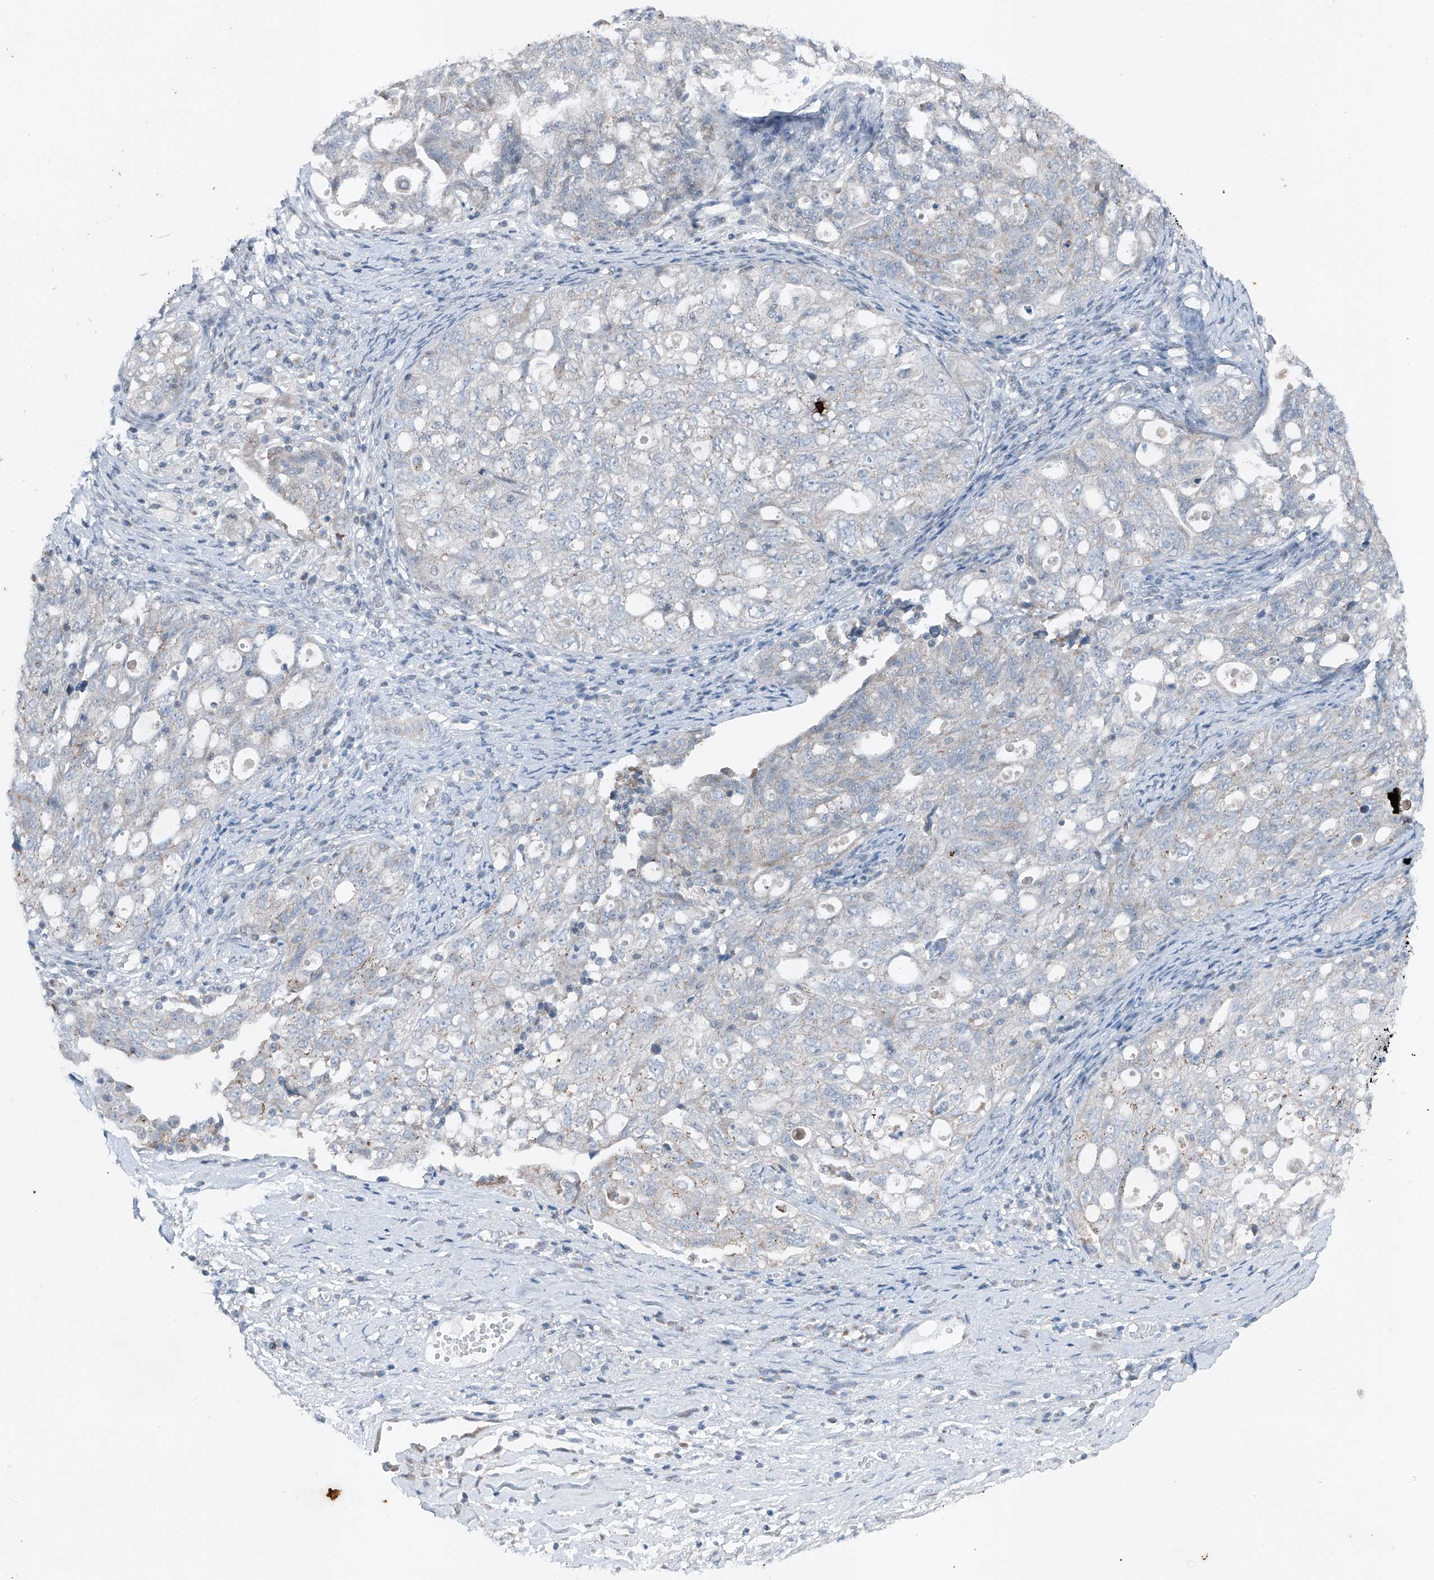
{"staining": {"intensity": "weak", "quantity": "<25%", "location": "cytoplasmic/membranous"}, "tissue": "ovarian cancer", "cell_type": "Tumor cells", "image_type": "cancer", "snomed": [{"axis": "morphology", "description": "Carcinoma, NOS"}, {"axis": "morphology", "description": "Cystadenocarcinoma, serous, NOS"}, {"axis": "topography", "description": "Ovary"}], "caption": "High magnification brightfield microscopy of carcinoma (ovarian) stained with DAB (brown) and counterstained with hematoxylin (blue): tumor cells show no significant staining. (DAB (3,3'-diaminobenzidine) IHC visualized using brightfield microscopy, high magnification).", "gene": "DYRK1B", "patient": {"sex": "female", "age": 69}}